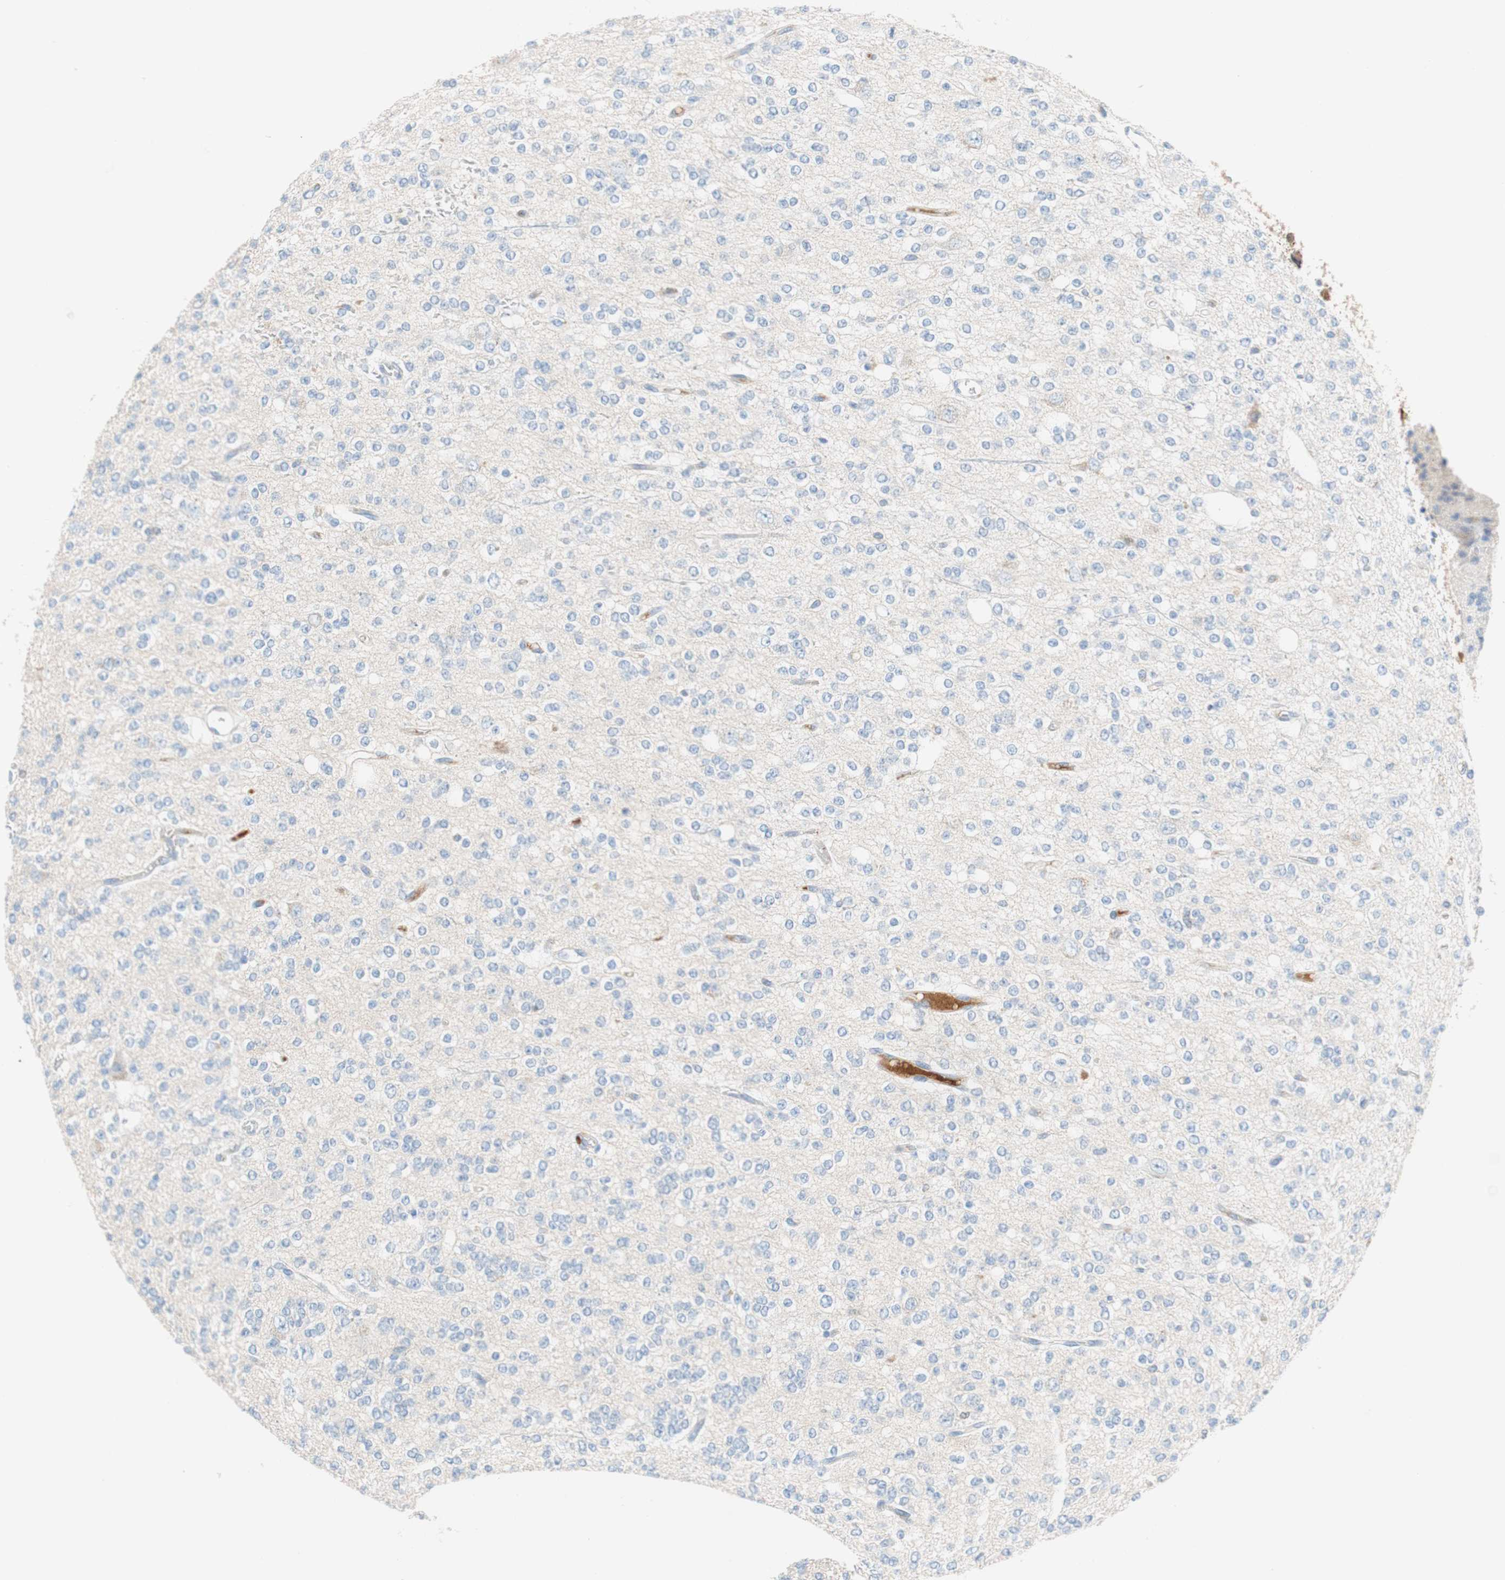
{"staining": {"intensity": "negative", "quantity": "none", "location": "none"}, "tissue": "glioma", "cell_type": "Tumor cells", "image_type": "cancer", "snomed": [{"axis": "morphology", "description": "Glioma, malignant, Low grade"}, {"axis": "topography", "description": "Brain"}], "caption": "Immunohistochemical staining of glioma reveals no significant positivity in tumor cells.", "gene": "RBP4", "patient": {"sex": "male", "age": 38}}